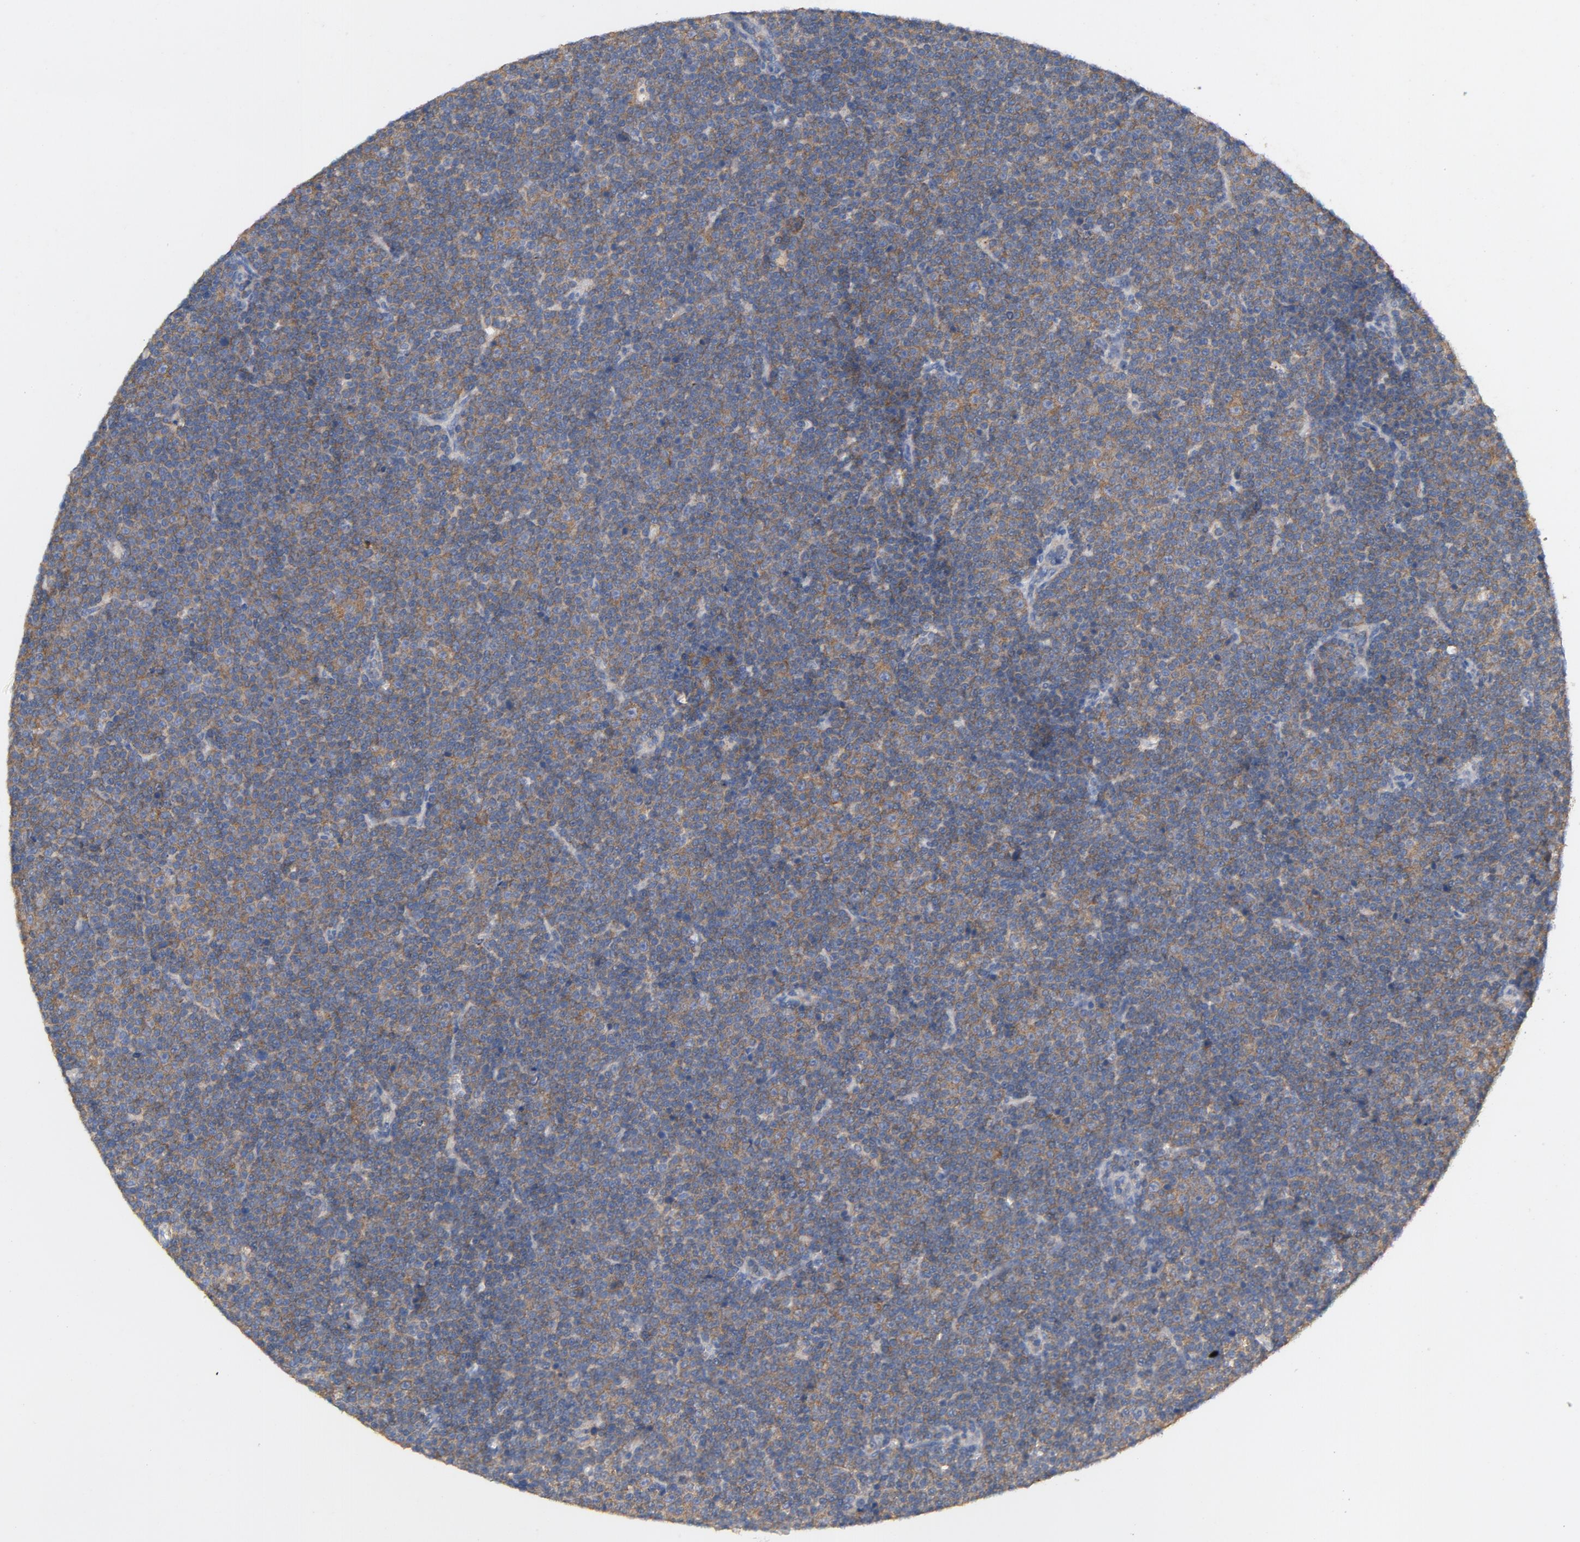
{"staining": {"intensity": "weak", "quantity": ">75%", "location": "cytoplasmic/membranous"}, "tissue": "lymphoma", "cell_type": "Tumor cells", "image_type": "cancer", "snomed": [{"axis": "morphology", "description": "Malignant lymphoma, non-Hodgkin's type, Low grade"}, {"axis": "topography", "description": "Lymph node"}], "caption": "The histopathology image reveals a brown stain indicating the presence of a protein in the cytoplasmic/membranous of tumor cells in lymphoma.", "gene": "DDX6", "patient": {"sex": "female", "age": 67}}